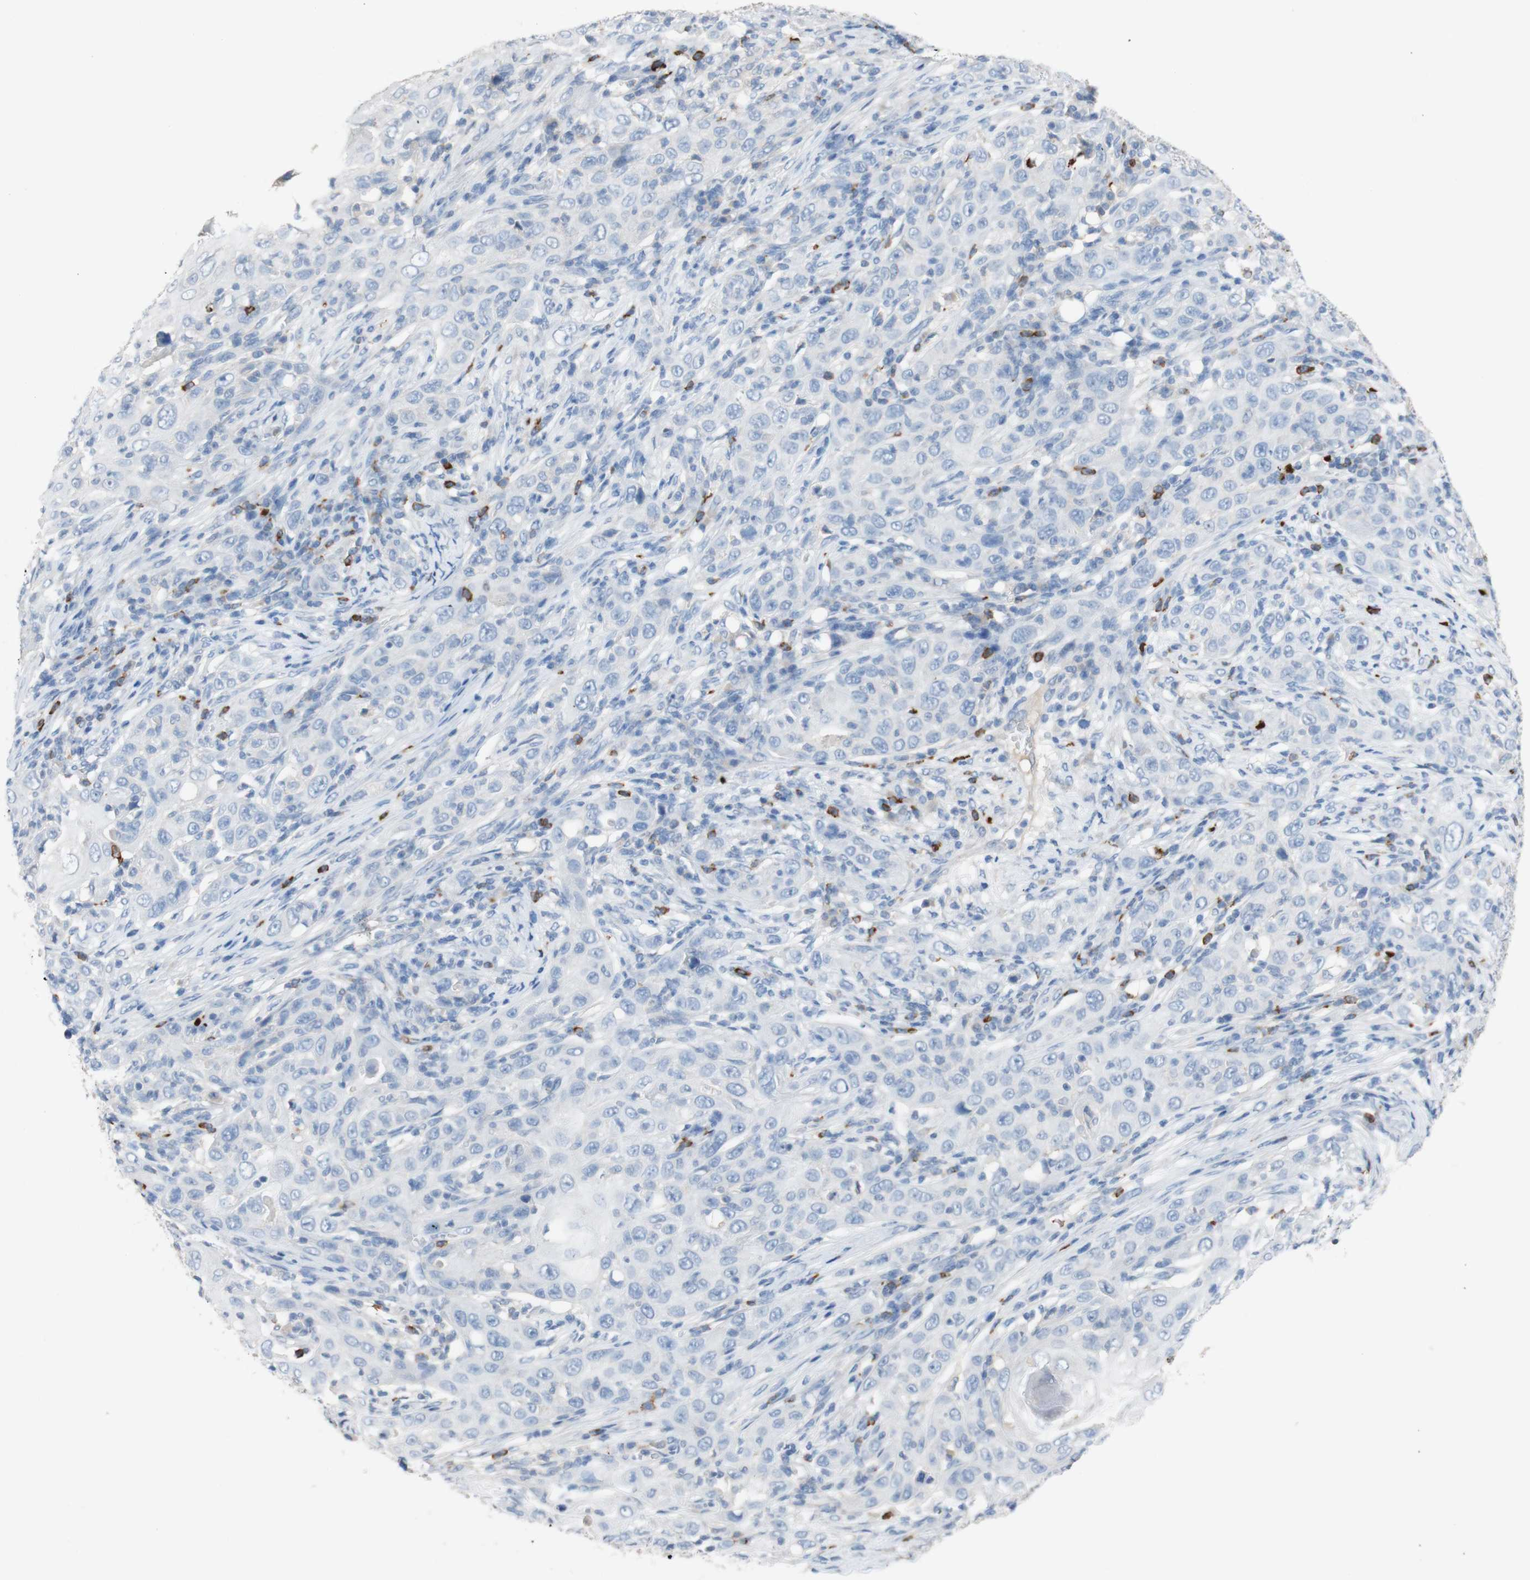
{"staining": {"intensity": "negative", "quantity": "none", "location": "none"}, "tissue": "skin cancer", "cell_type": "Tumor cells", "image_type": "cancer", "snomed": [{"axis": "morphology", "description": "Squamous cell carcinoma, NOS"}, {"axis": "topography", "description": "Skin"}], "caption": "A histopathology image of squamous cell carcinoma (skin) stained for a protein reveals no brown staining in tumor cells.", "gene": "PACSIN1", "patient": {"sex": "female", "age": 88}}